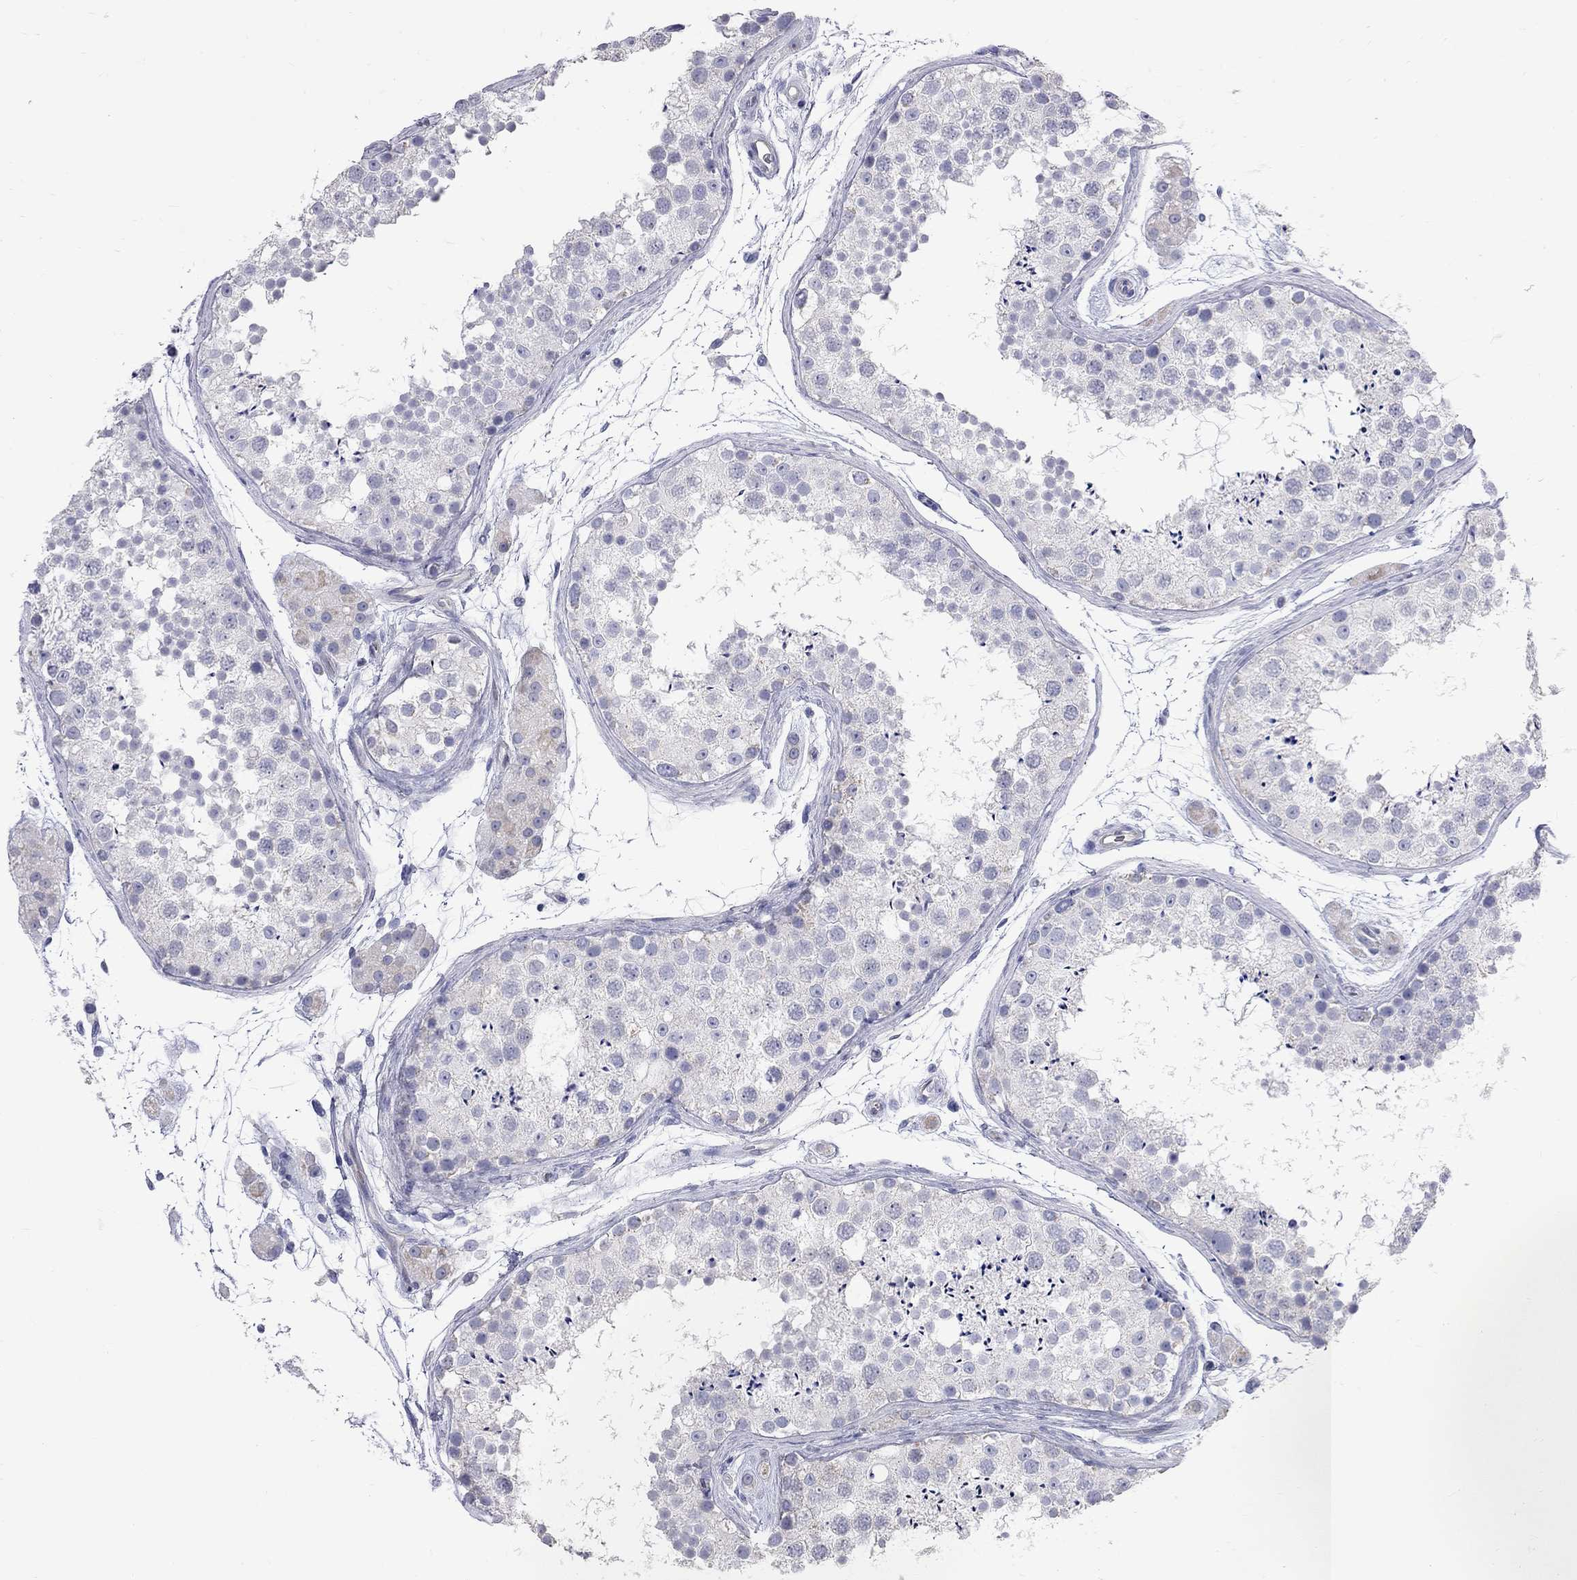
{"staining": {"intensity": "negative", "quantity": "none", "location": "none"}, "tissue": "testis", "cell_type": "Cells in seminiferous ducts", "image_type": "normal", "snomed": [{"axis": "morphology", "description": "Normal tissue, NOS"}, {"axis": "topography", "description": "Testis"}], "caption": "Immunohistochemical staining of normal human testis reveals no significant positivity in cells in seminiferous ducts.", "gene": "KCND2", "patient": {"sex": "male", "age": 41}}